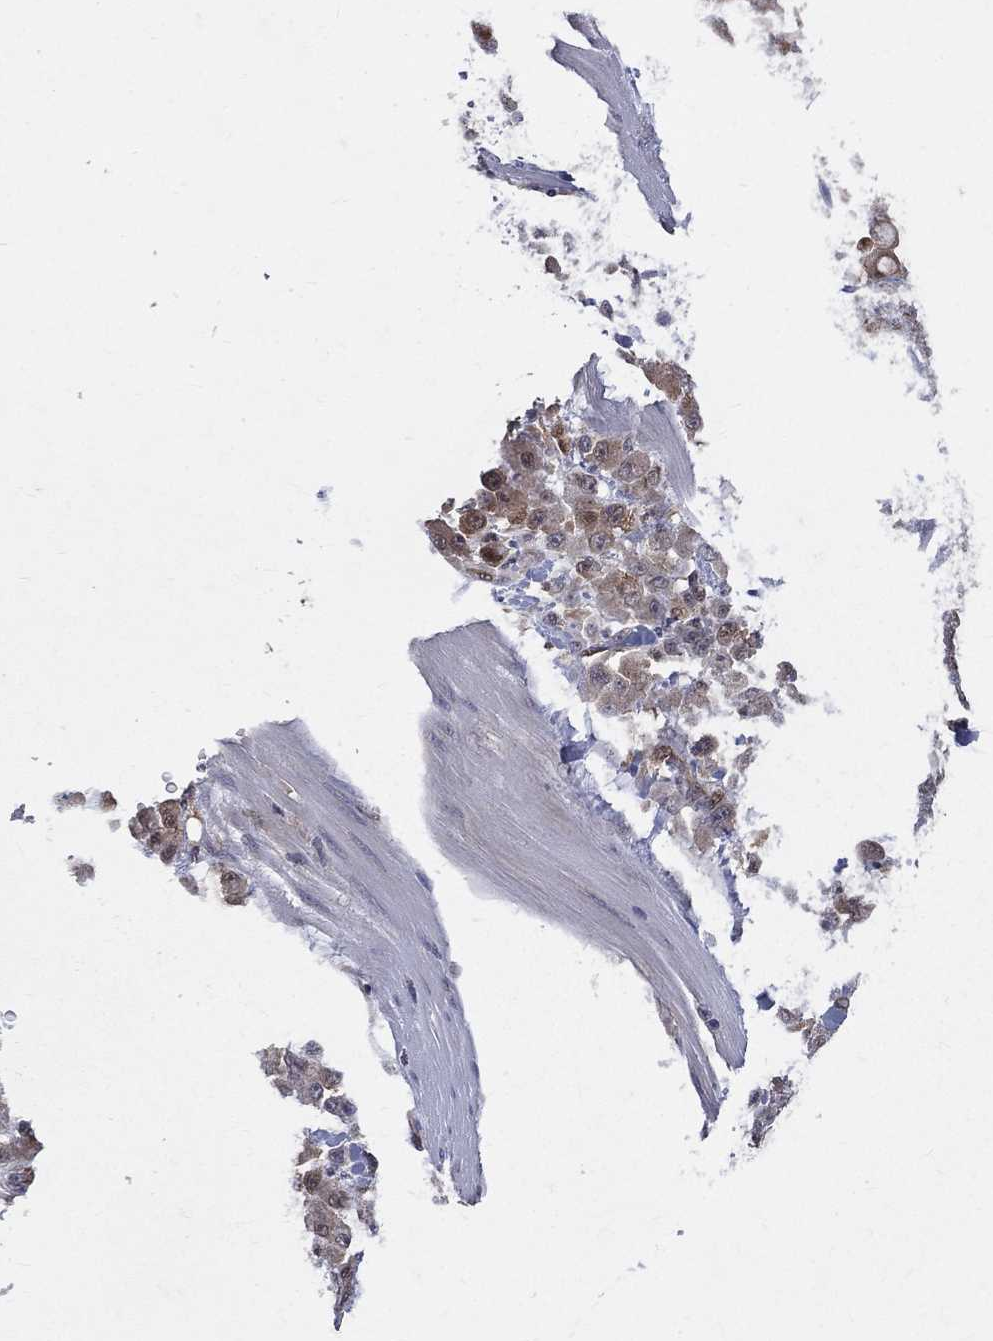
{"staining": {"intensity": "moderate", "quantity": "25%-75%", "location": "cytoplasmic/membranous"}, "tissue": "stomach cancer", "cell_type": "Tumor cells", "image_type": "cancer", "snomed": [{"axis": "morphology", "description": "Adenocarcinoma, NOS"}, {"axis": "topography", "description": "Stomach"}], "caption": "Brown immunohistochemical staining in stomach cancer displays moderate cytoplasmic/membranous staining in approximately 25%-75% of tumor cells.", "gene": "GMPR2", "patient": {"sex": "female", "age": 76}}